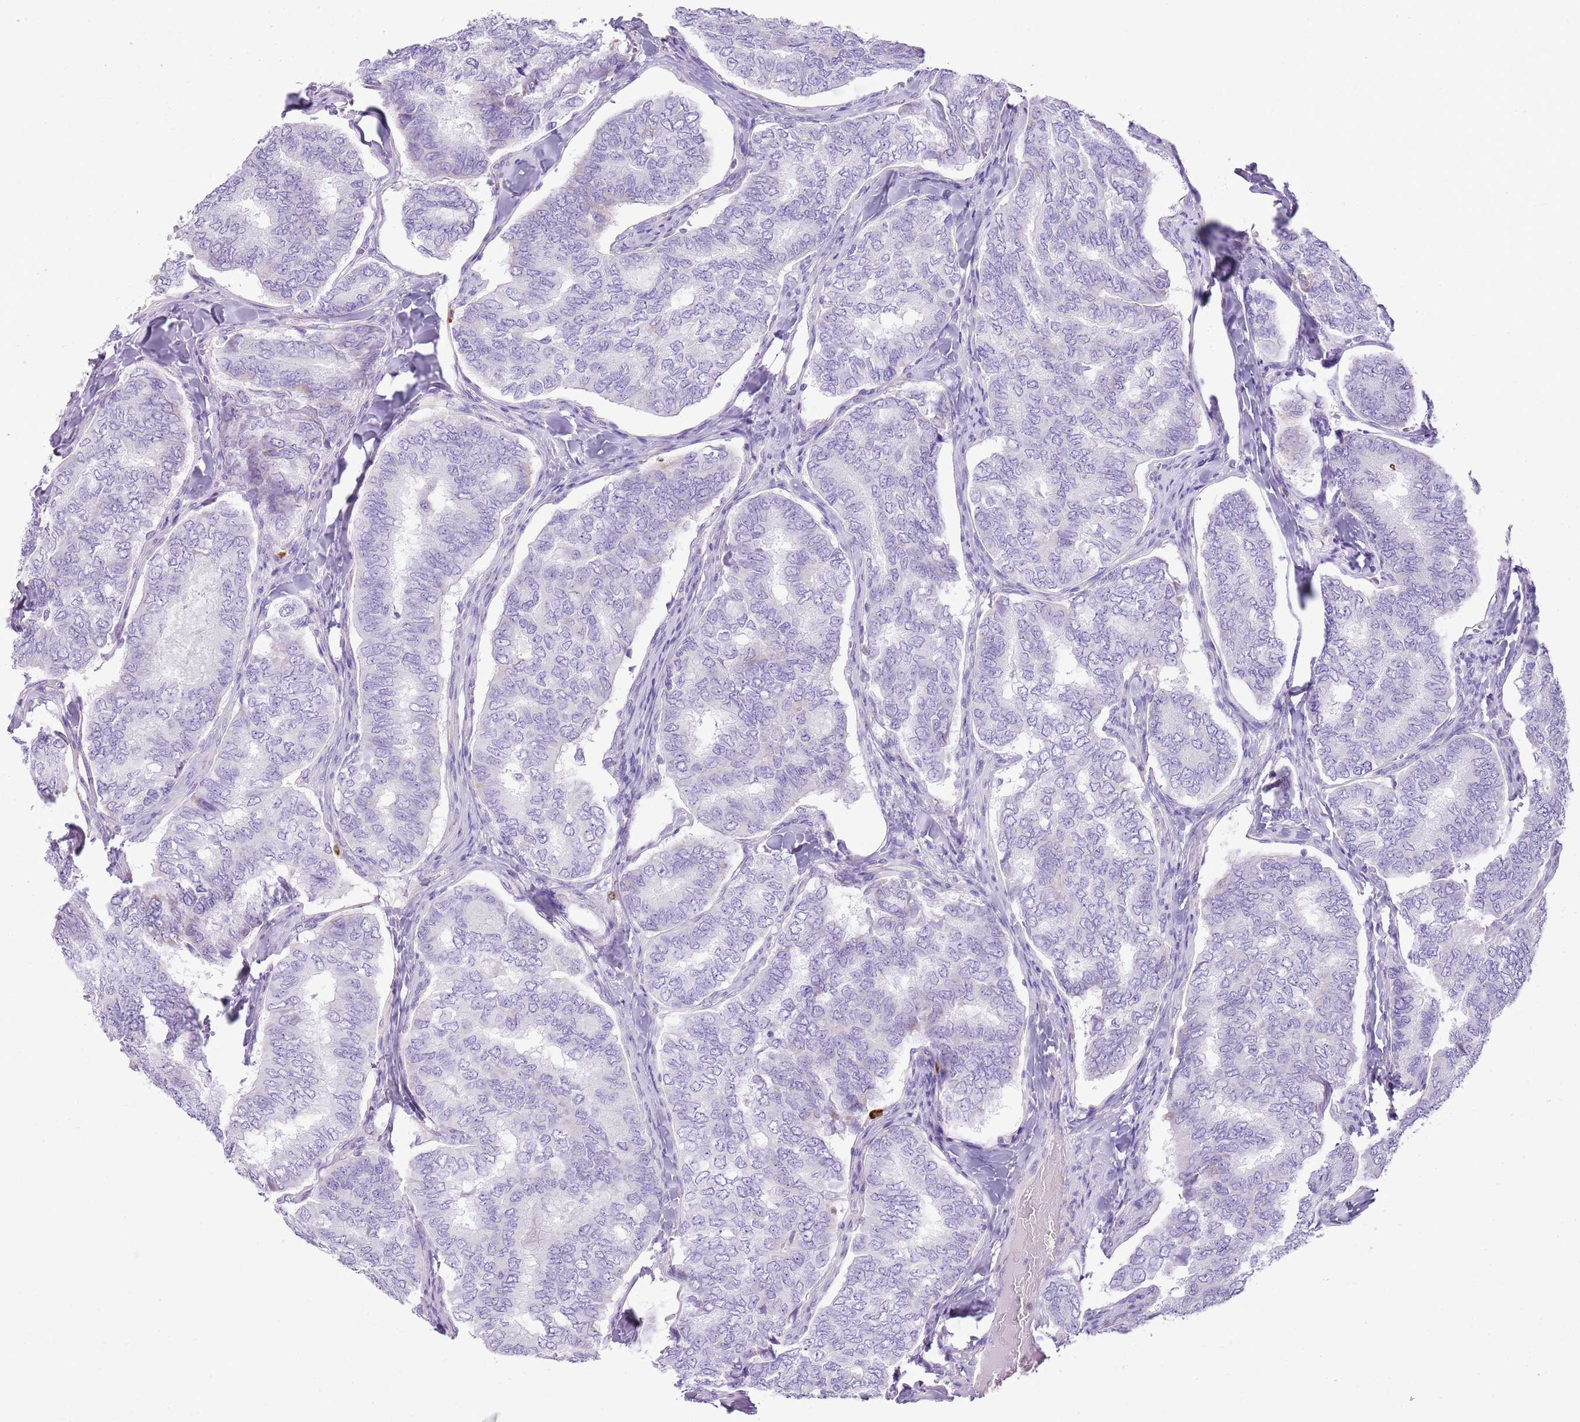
{"staining": {"intensity": "negative", "quantity": "none", "location": "none"}, "tissue": "thyroid cancer", "cell_type": "Tumor cells", "image_type": "cancer", "snomed": [{"axis": "morphology", "description": "Papillary adenocarcinoma, NOS"}, {"axis": "topography", "description": "Thyroid gland"}], "caption": "IHC of human thyroid cancer (papillary adenocarcinoma) exhibits no expression in tumor cells. Brightfield microscopy of IHC stained with DAB (3,3'-diaminobenzidine) (brown) and hematoxylin (blue), captured at high magnification.", "gene": "CD177", "patient": {"sex": "female", "age": 35}}